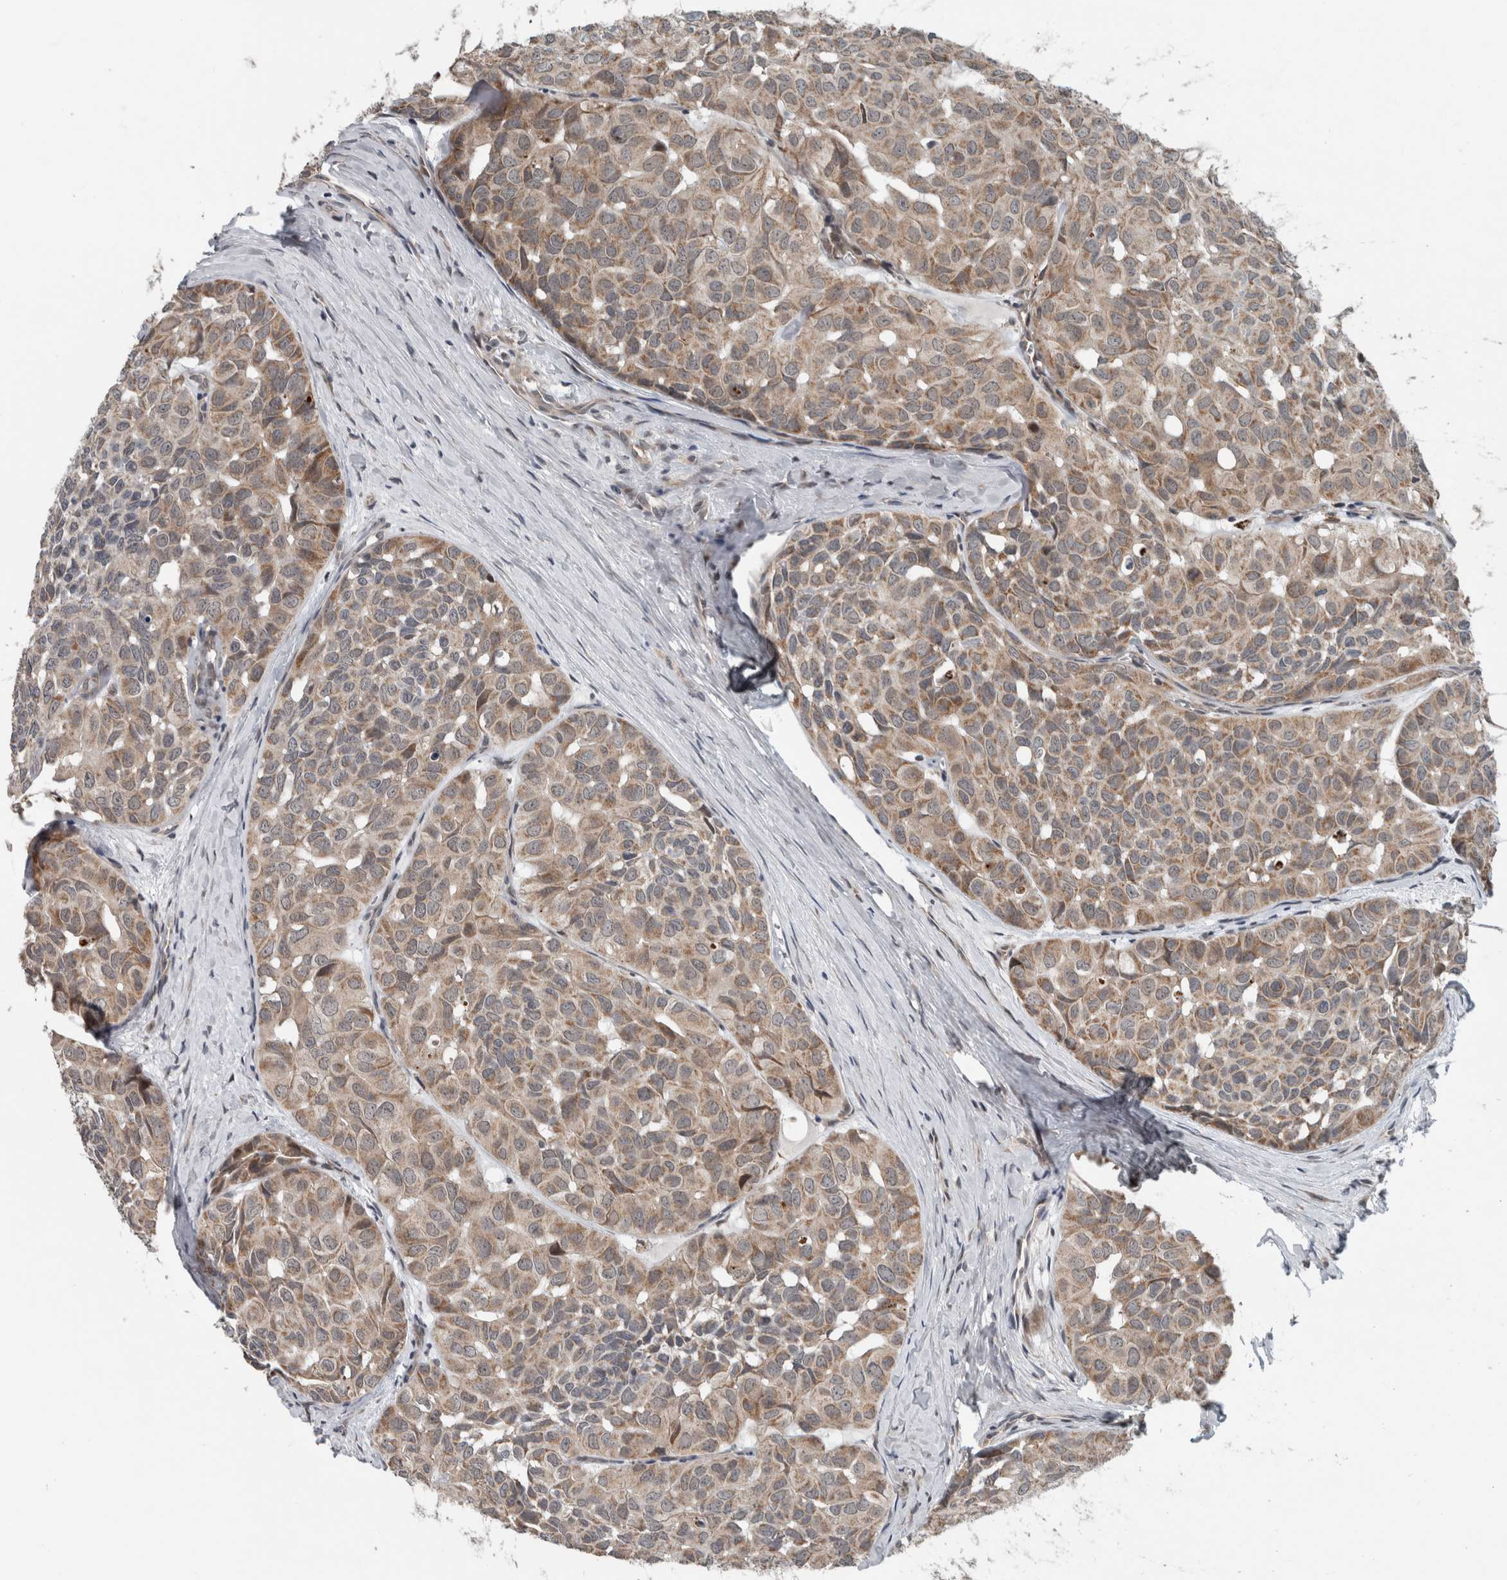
{"staining": {"intensity": "weak", "quantity": "25%-75%", "location": "cytoplasmic/membranous"}, "tissue": "head and neck cancer", "cell_type": "Tumor cells", "image_type": "cancer", "snomed": [{"axis": "morphology", "description": "Adenocarcinoma, NOS"}, {"axis": "topography", "description": "Salivary gland, NOS"}, {"axis": "topography", "description": "Head-Neck"}], "caption": "IHC micrograph of human adenocarcinoma (head and neck) stained for a protein (brown), which demonstrates low levels of weak cytoplasmic/membranous staining in about 25%-75% of tumor cells.", "gene": "GBA2", "patient": {"sex": "female", "age": 76}}